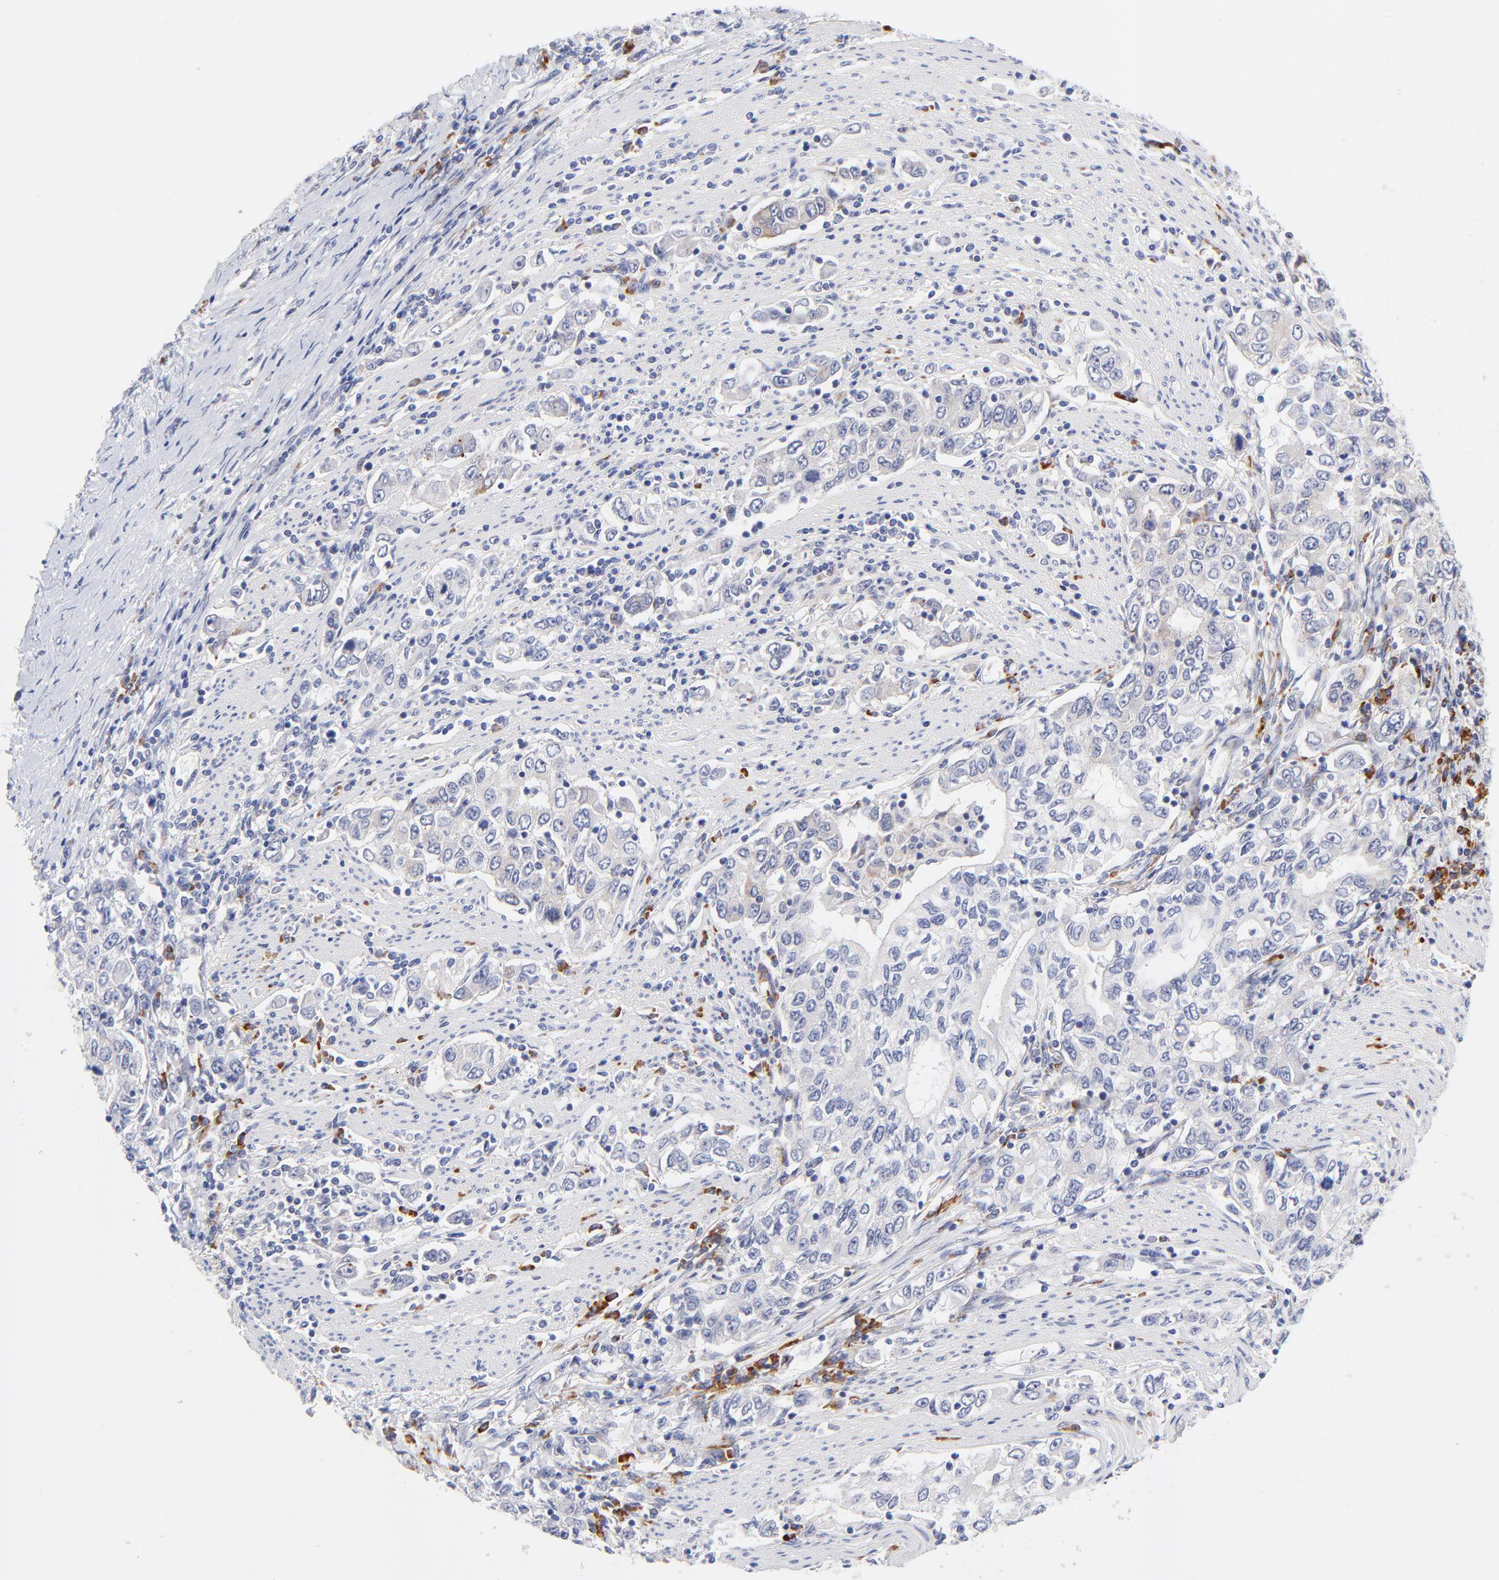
{"staining": {"intensity": "negative", "quantity": "none", "location": "none"}, "tissue": "stomach cancer", "cell_type": "Tumor cells", "image_type": "cancer", "snomed": [{"axis": "morphology", "description": "Adenocarcinoma, NOS"}, {"axis": "topography", "description": "Stomach, lower"}], "caption": "Protein analysis of adenocarcinoma (stomach) exhibits no significant expression in tumor cells.", "gene": "AFF2", "patient": {"sex": "female", "age": 72}}